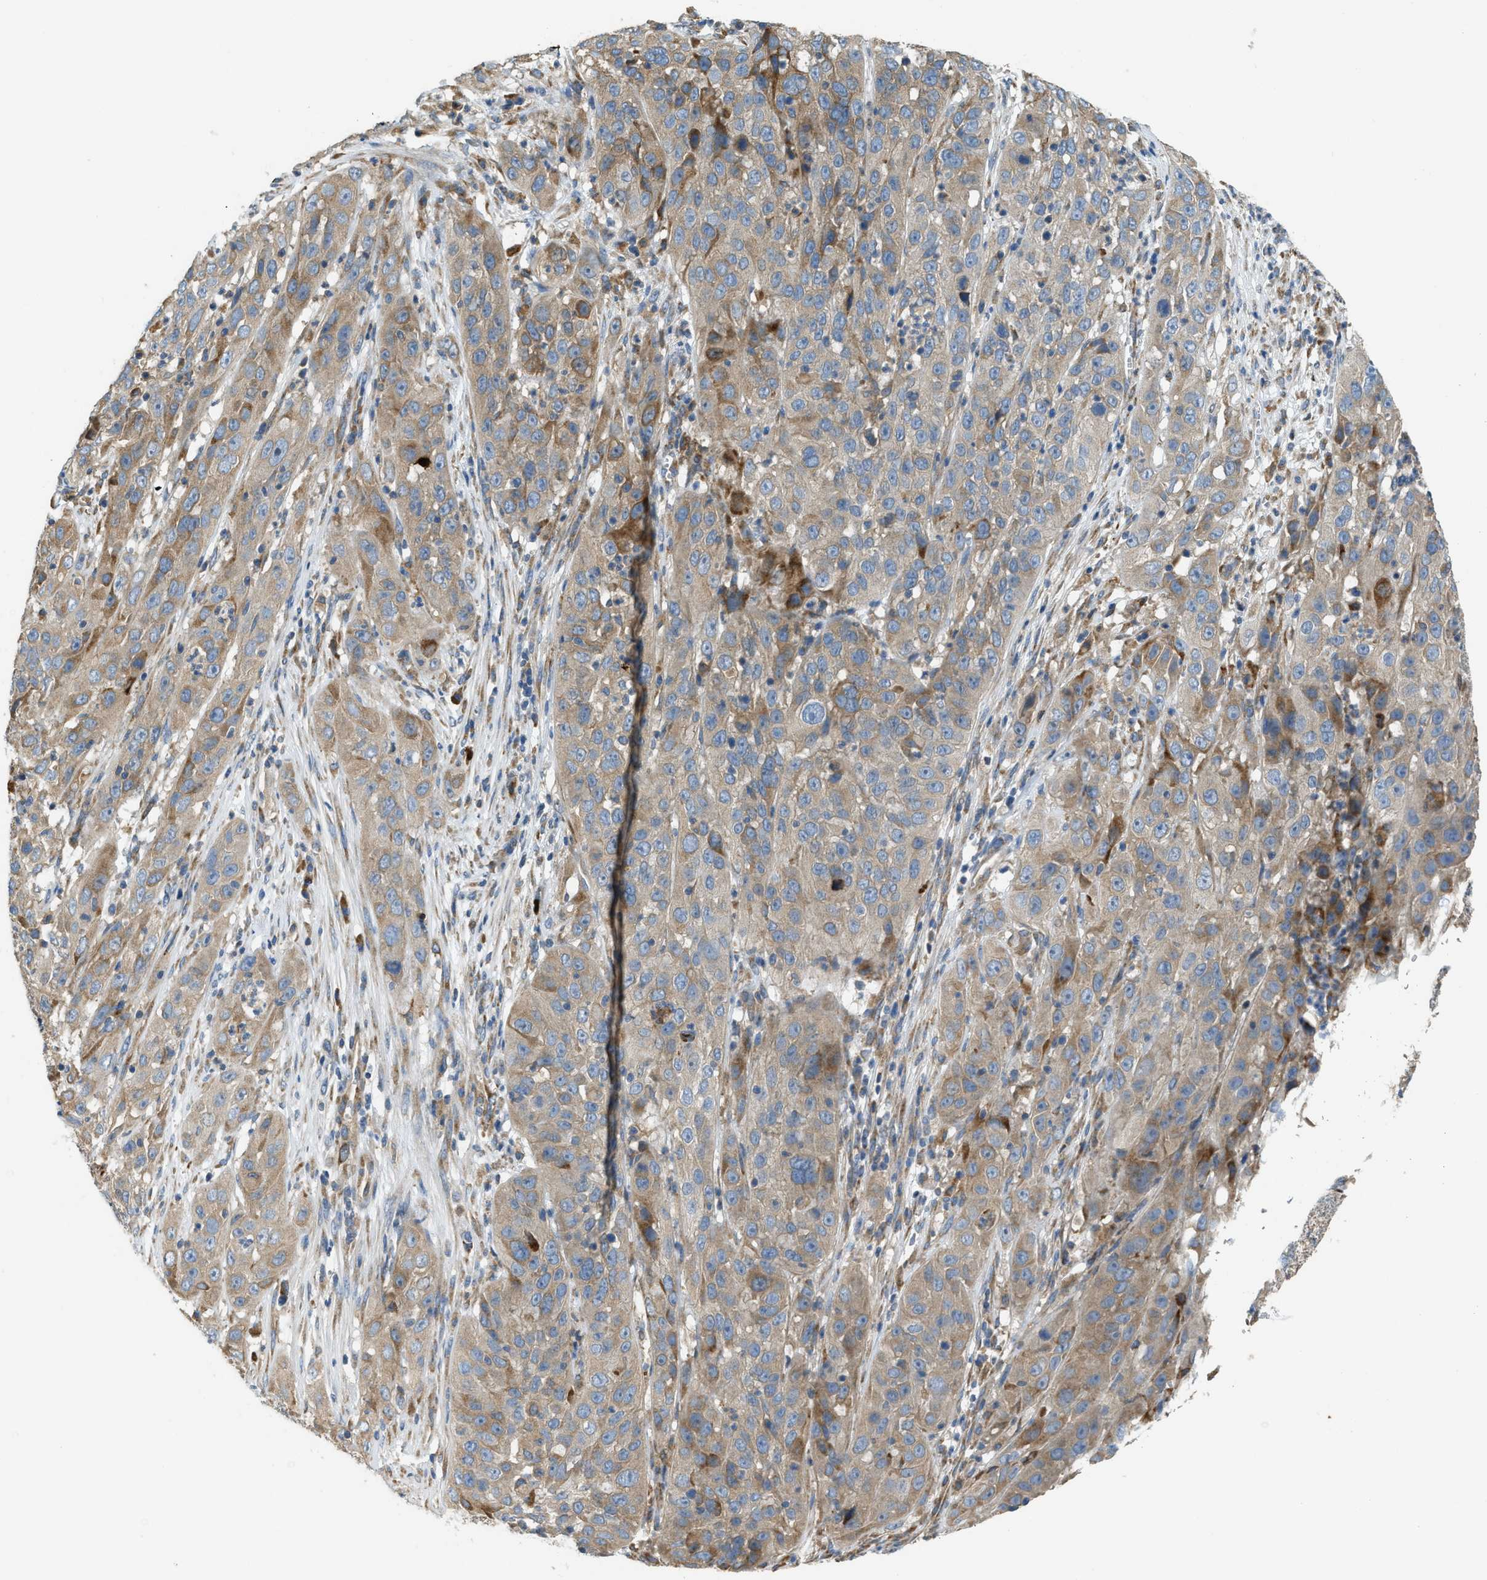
{"staining": {"intensity": "moderate", "quantity": ">75%", "location": "cytoplasmic/membranous"}, "tissue": "cervical cancer", "cell_type": "Tumor cells", "image_type": "cancer", "snomed": [{"axis": "morphology", "description": "Squamous cell carcinoma, NOS"}, {"axis": "topography", "description": "Cervix"}], "caption": "This is an image of immunohistochemistry (IHC) staining of cervical cancer (squamous cell carcinoma), which shows moderate staining in the cytoplasmic/membranous of tumor cells.", "gene": "TMEM68", "patient": {"sex": "female", "age": 32}}